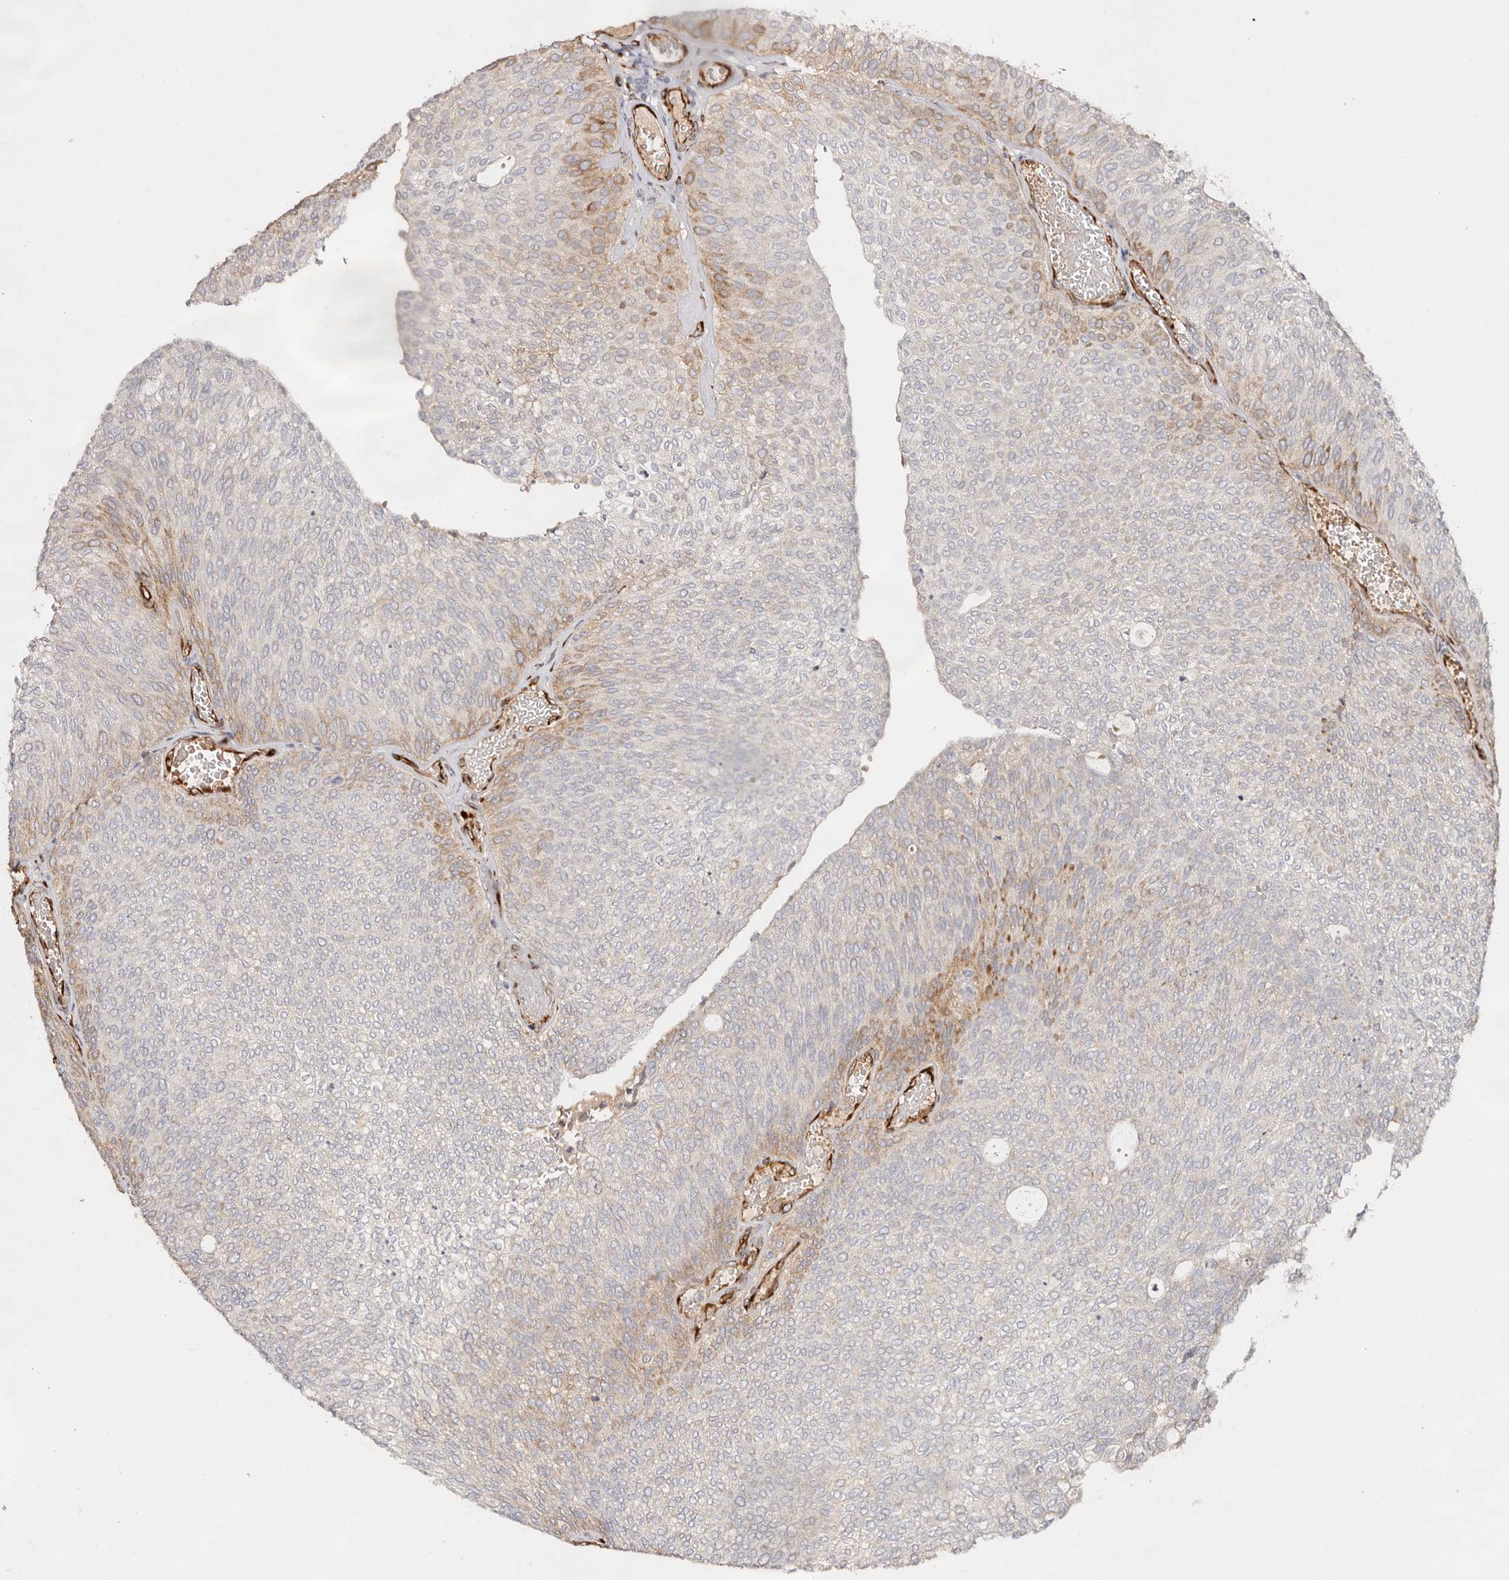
{"staining": {"intensity": "moderate", "quantity": "<25%", "location": "cytoplasmic/membranous"}, "tissue": "urothelial cancer", "cell_type": "Tumor cells", "image_type": "cancer", "snomed": [{"axis": "morphology", "description": "Urothelial carcinoma, Low grade"}, {"axis": "topography", "description": "Urinary bladder"}], "caption": "Immunohistochemistry image of neoplastic tissue: urothelial carcinoma (low-grade) stained using immunohistochemistry reveals low levels of moderate protein expression localized specifically in the cytoplasmic/membranous of tumor cells, appearing as a cytoplasmic/membranous brown color.", "gene": "SERPINH1", "patient": {"sex": "female", "age": 79}}